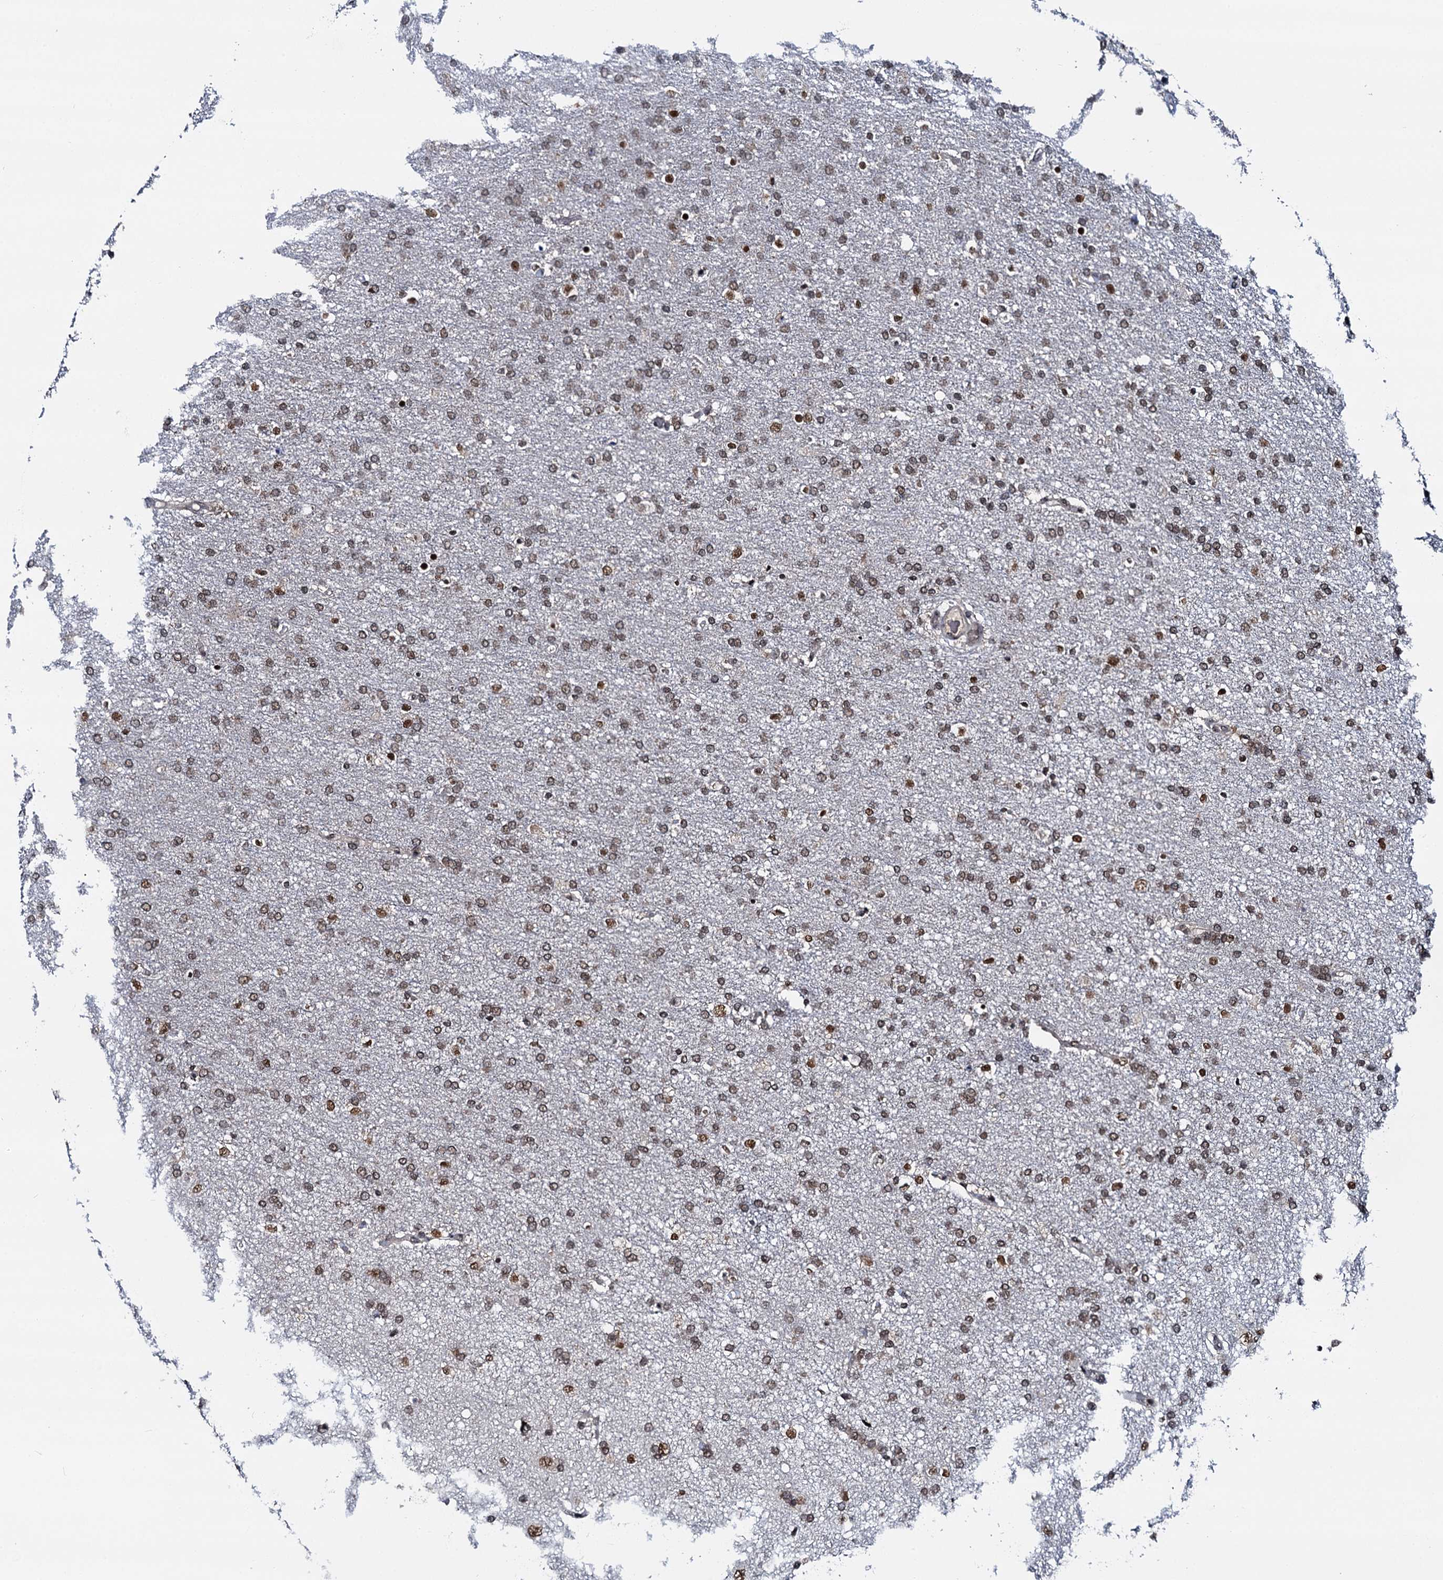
{"staining": {"intensity": "weak", "quantity": ">75%", "location": "nuclear"}, "tissue": "glioma", "cell_type": "Tumor cells", "image_type": "cancer", "snomed": [{"axis": "morphology", "description": "Glioma, malignant, High grade"}, {"axis": "topography", "description": "Brain"}], "caption": "Weak nuclear positivity is identified in about >75% of tumor cells in high-grade glioma (malignant).", "gene": "RUFY2", "patient": {"sex": "male", "age": 72}}